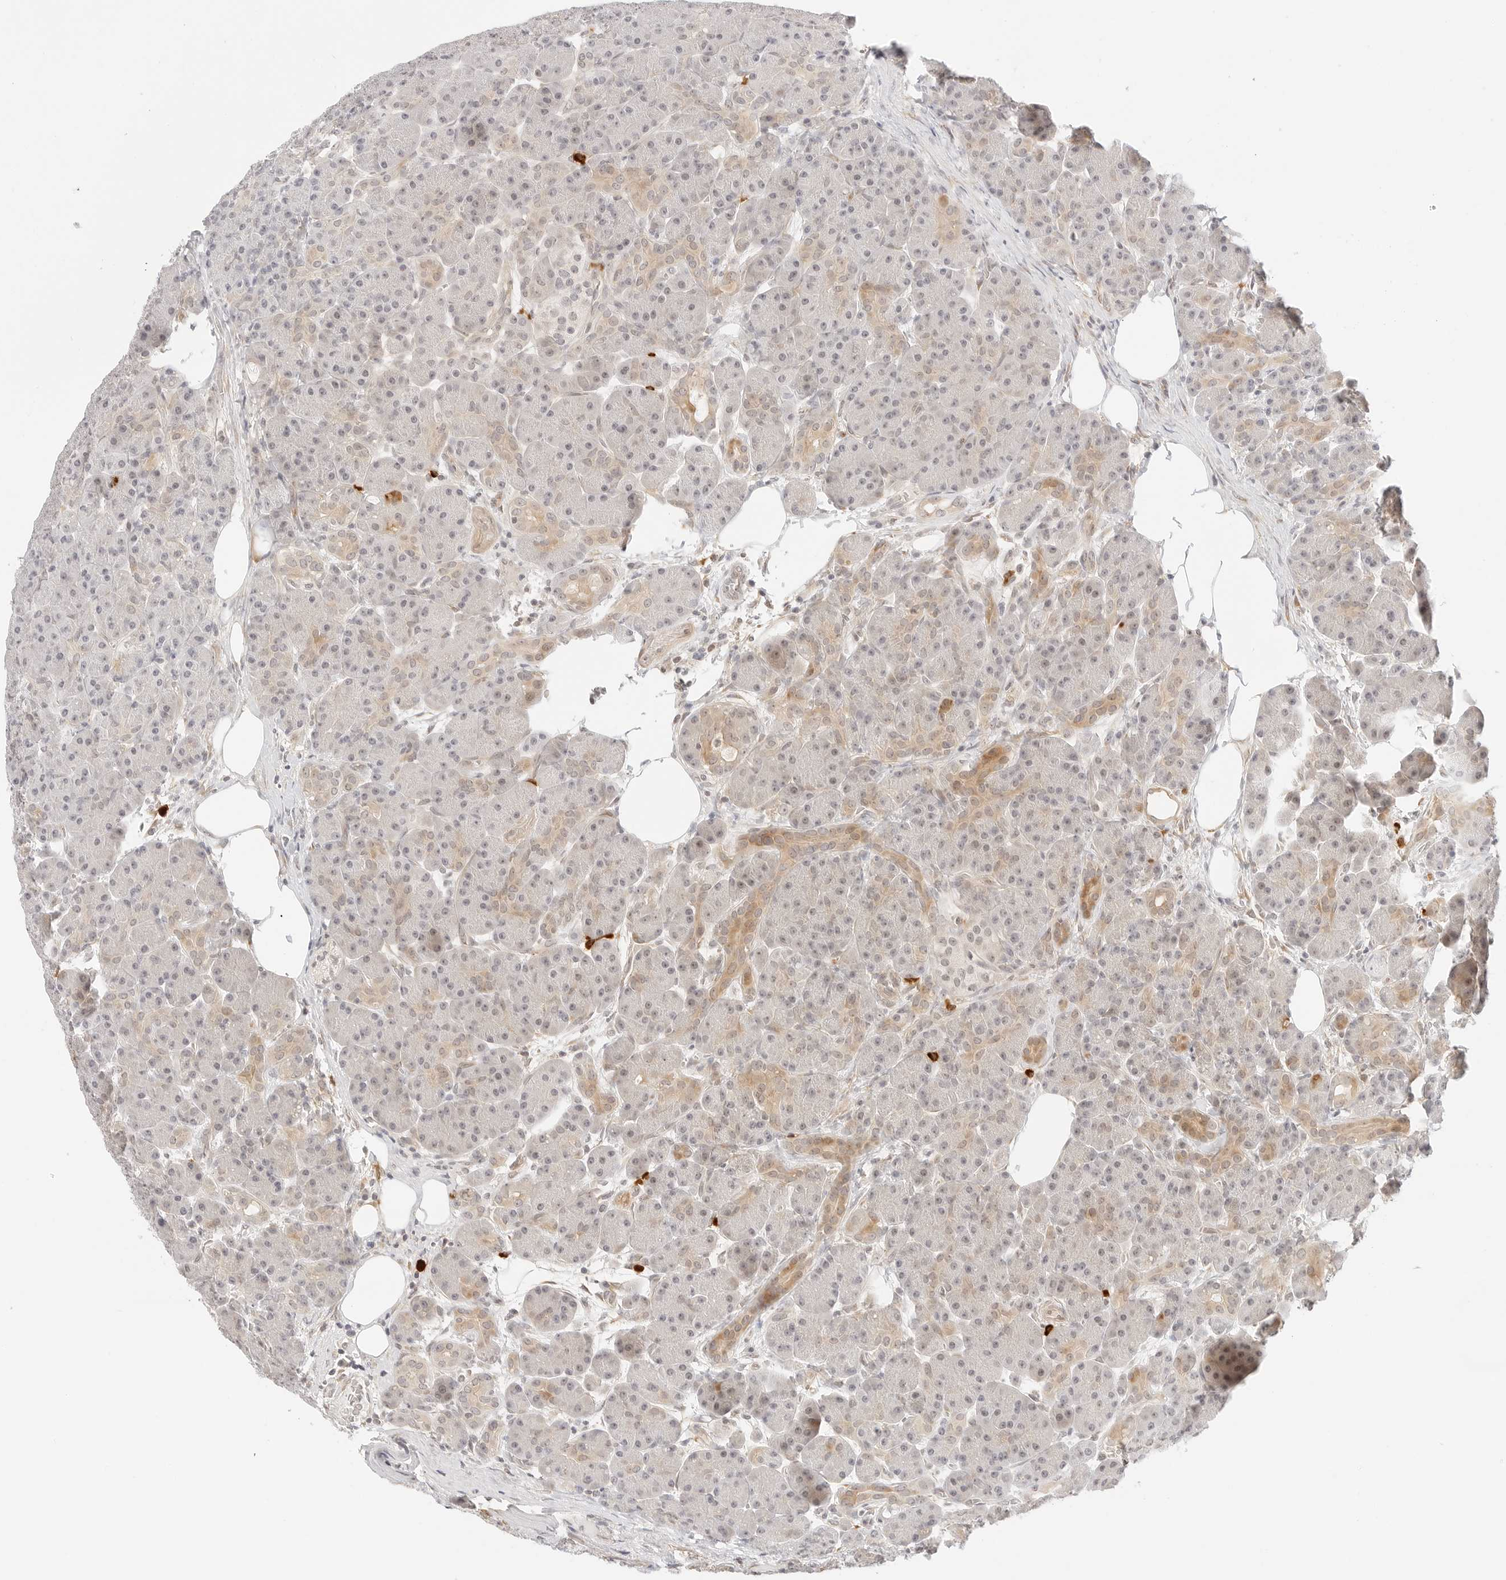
{"staining": {"intensity": "weak", "quantity": "25%-75%", "location": "cytoplasmic/membranous"}, "tissue": "pancreas", "cell_type": "Exocrine glandular cells", "image_type": "normal", "snomed": [{"axis": "morphology", "description": "Normal tissue, NOS"}, {"axis": "topography", "description": "Pancreas"}], "caption": "High-magnification brightfield microscopy of benign pancreas stained with DAB (brown) and counterstained with hematoxylin (blue). exocrine glandular cells exhibit weak cytoplasmic/membranous positivity is present in about25%-75% of cells.", "gene": "TEKT2", "patient": {"sex": "male", "age": 63}}